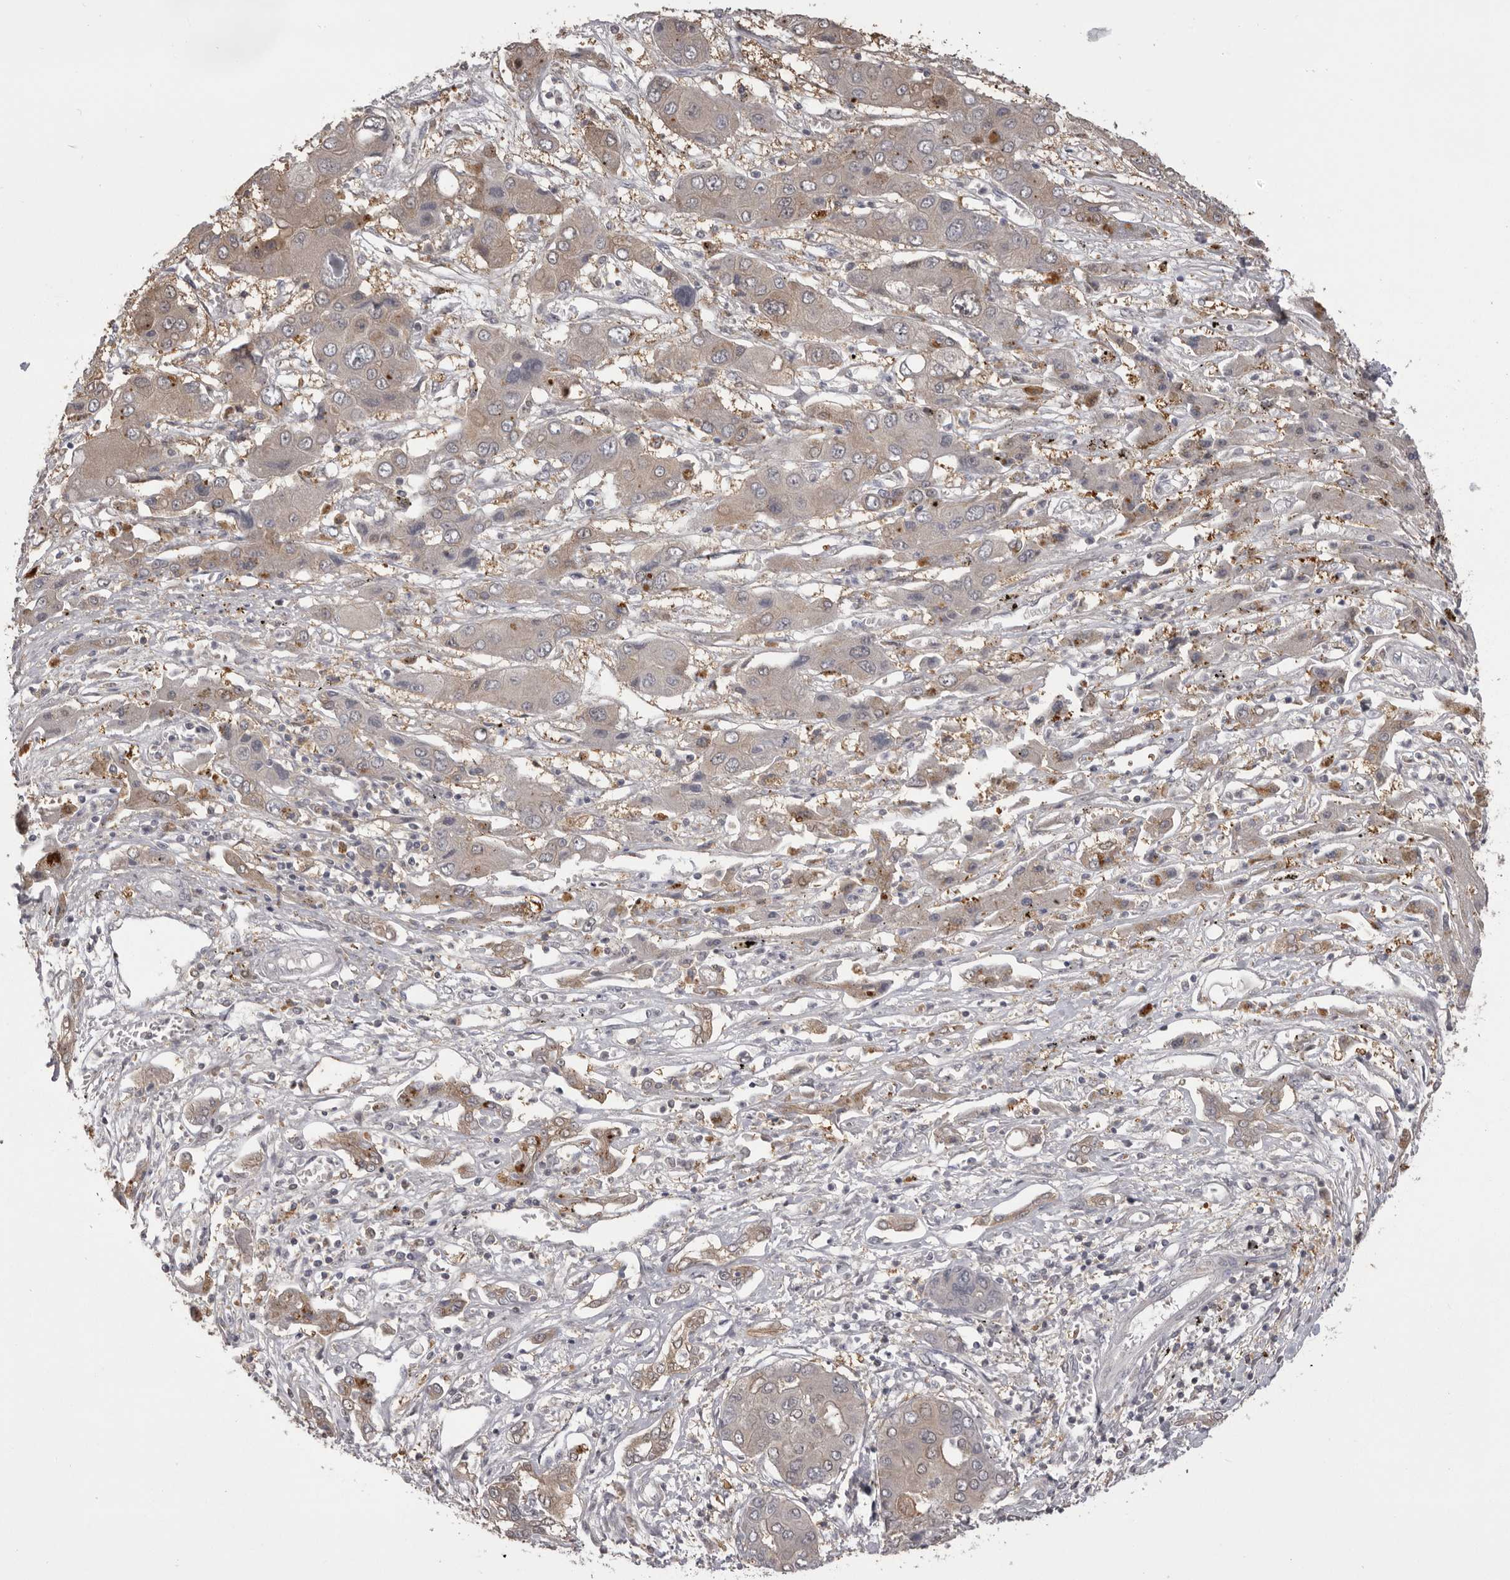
{"staining": {"intensity": "weak", "quantity": "25%-75%", "location": "cytoplasmic/membranous"}, "tissue": "liver cancer", "cell_type": "Tumor cells", "image_type": "cancer", "snomed": [{"axis": "morphology", "description": "Cholangiocarcinoma"}, {"axis": "topography", "description": "Liver"}], "caption": "Protein analysis of liver cancer tissue displays weak cytoplasmic/membranous staining in about 25%-75% of tumor cells.", "gene": "MDH1", "patient": {"sex": "male", "age": 67}}